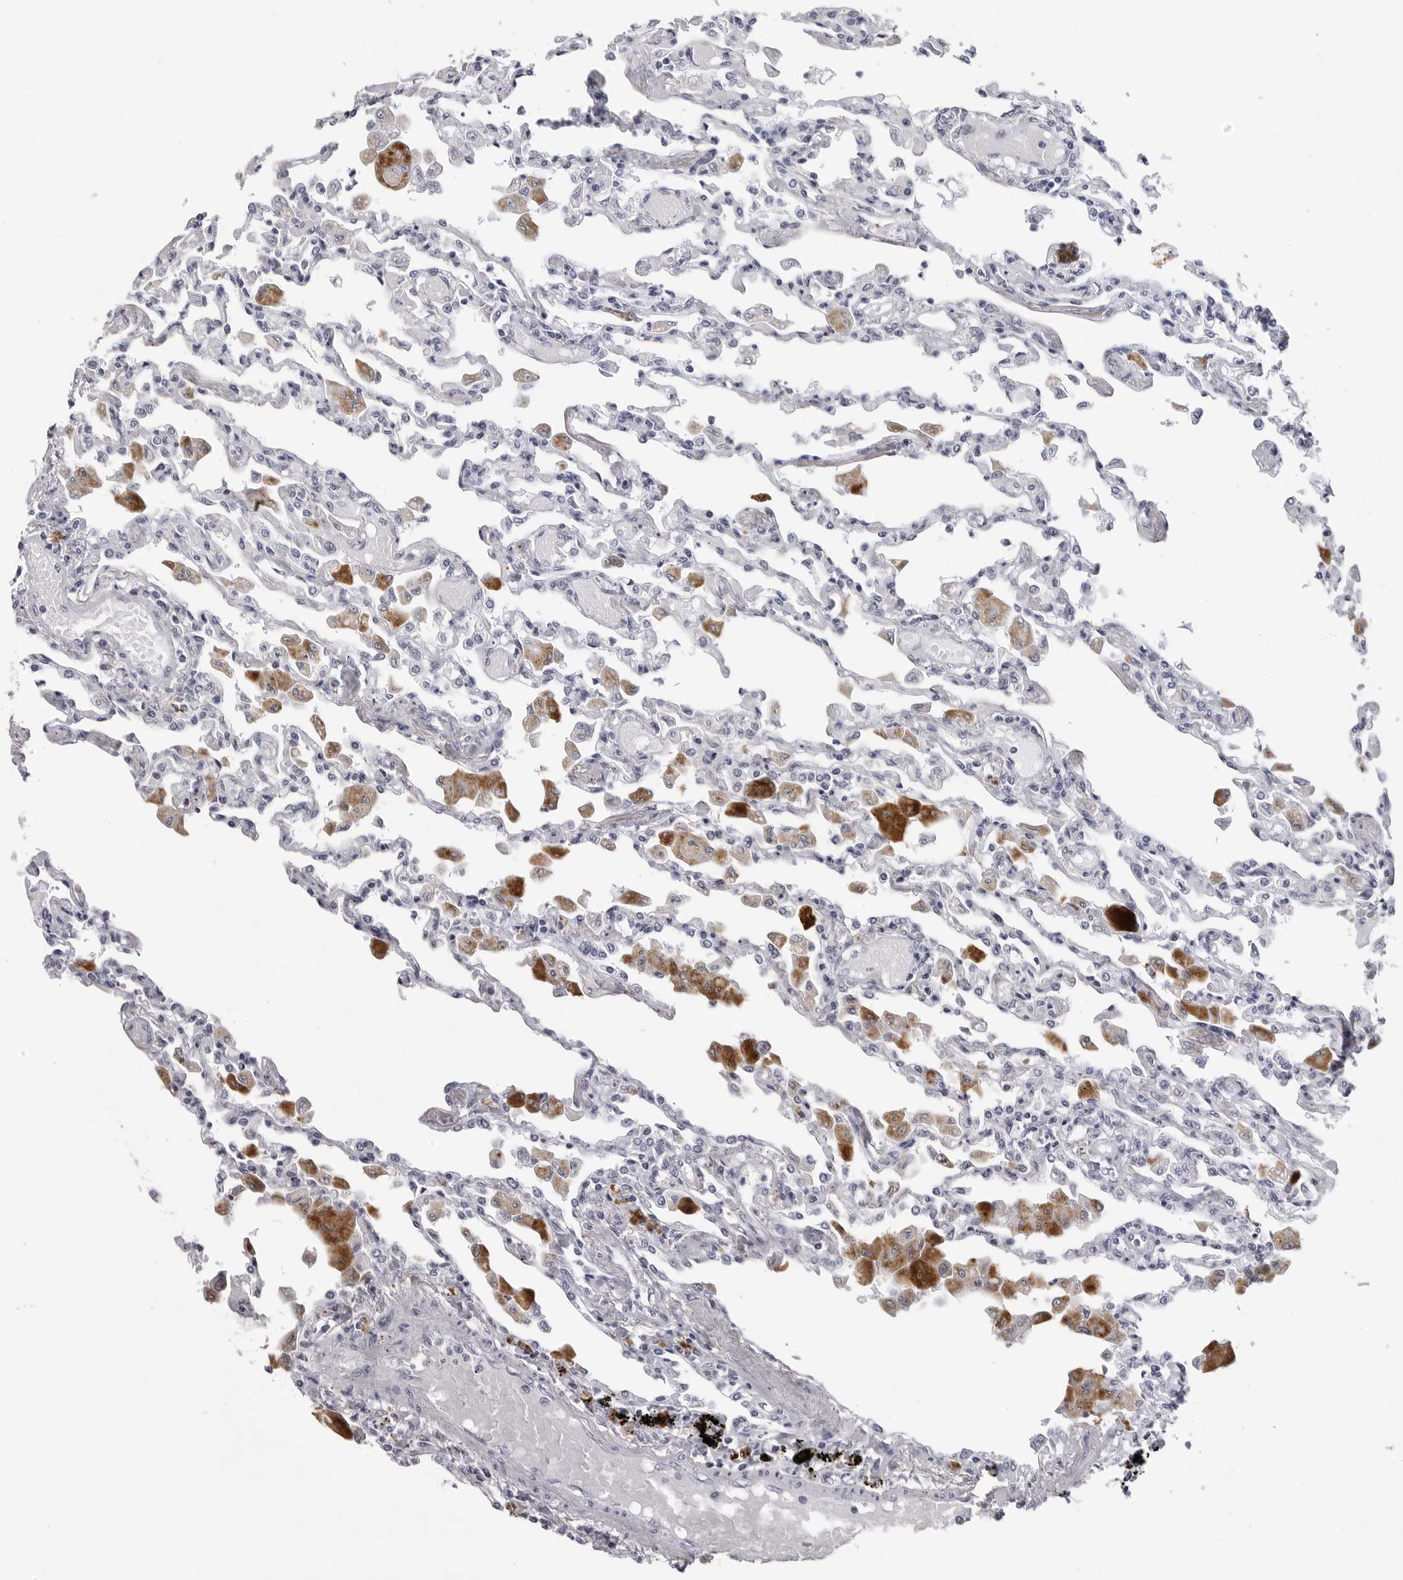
{"staining": {"intensity": "negative", "quantity": "none", "location": "none"}, "tissue": "lung", "cell_type": "Alveolar cells", "image_type": "normal", "snomed": [{"axis": "morphology", "description": "Normal tissue, NOS"}, {"axis": "topography", "description": "Bronchus"}, {"axis": "topography", "description": "Lung"}], "caption": "Micrograph shows no significant protein staining in alveolar cells of benign lung.", "gene": "LGALS4", "patient": {"sex": "female", "age": 49}}